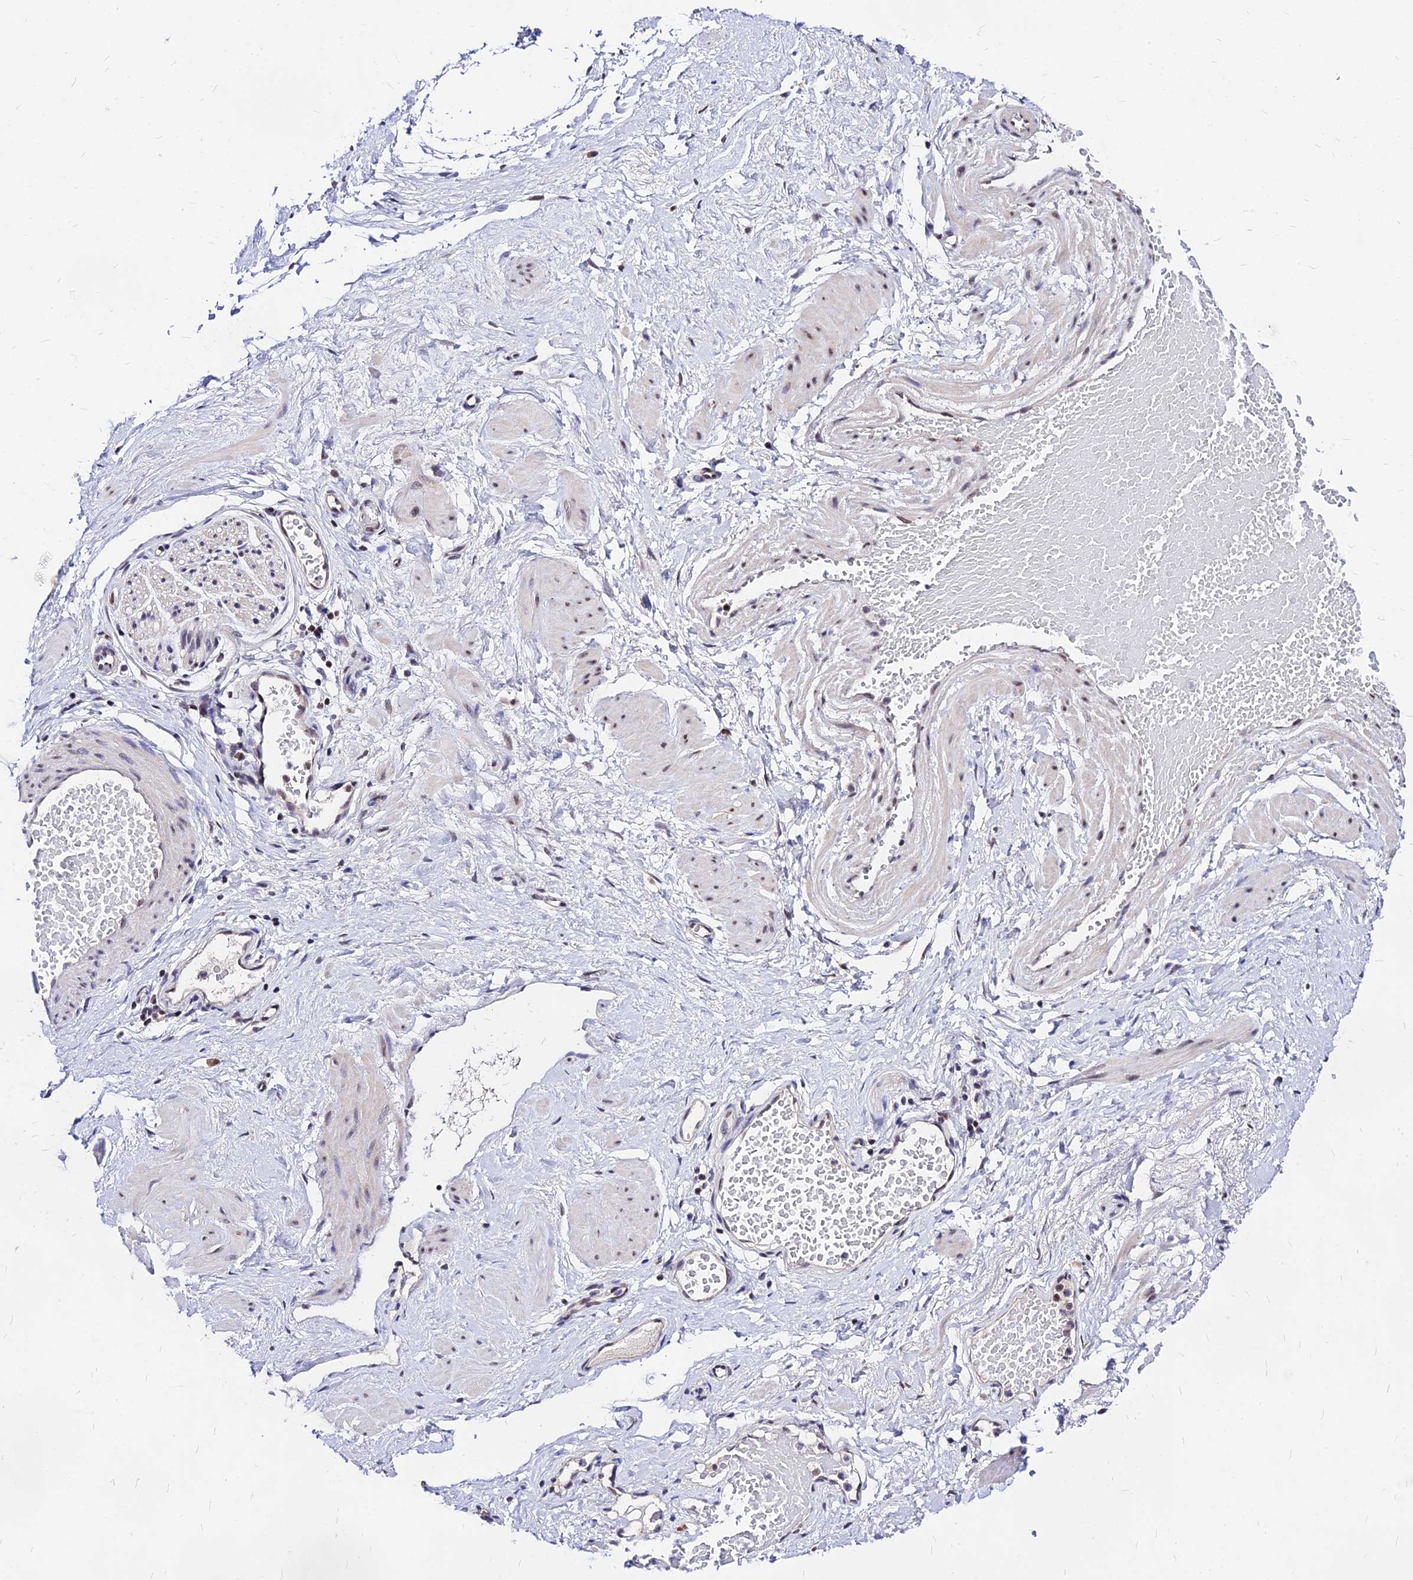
{"staining": {"intensity": "moderate", "quantity": ">75%", "location": "nuclear"}, "tissue": "adipose tissue", "cell_type": "Adipocytes", "image_type": "normal", "snomed": [{"axis": "morphology", "description": "Normal tissue, NOS"}, {"axis": "topography", "description": "Soft tissue"}, {"axis": "topography", "description": "Vascular tissue"}], "caption": "Immunohistochemical staining of normal human adipose tissue exhibits medium levels of moderate nuclear positivity in approximately >75% of adipocytes. (DAB (3,3'-diaminobenzidine) = brown stain, brightfield microscopy at high magnification).", "gene": "DDX55", "patient": {"sex": "female", "age": 35}}